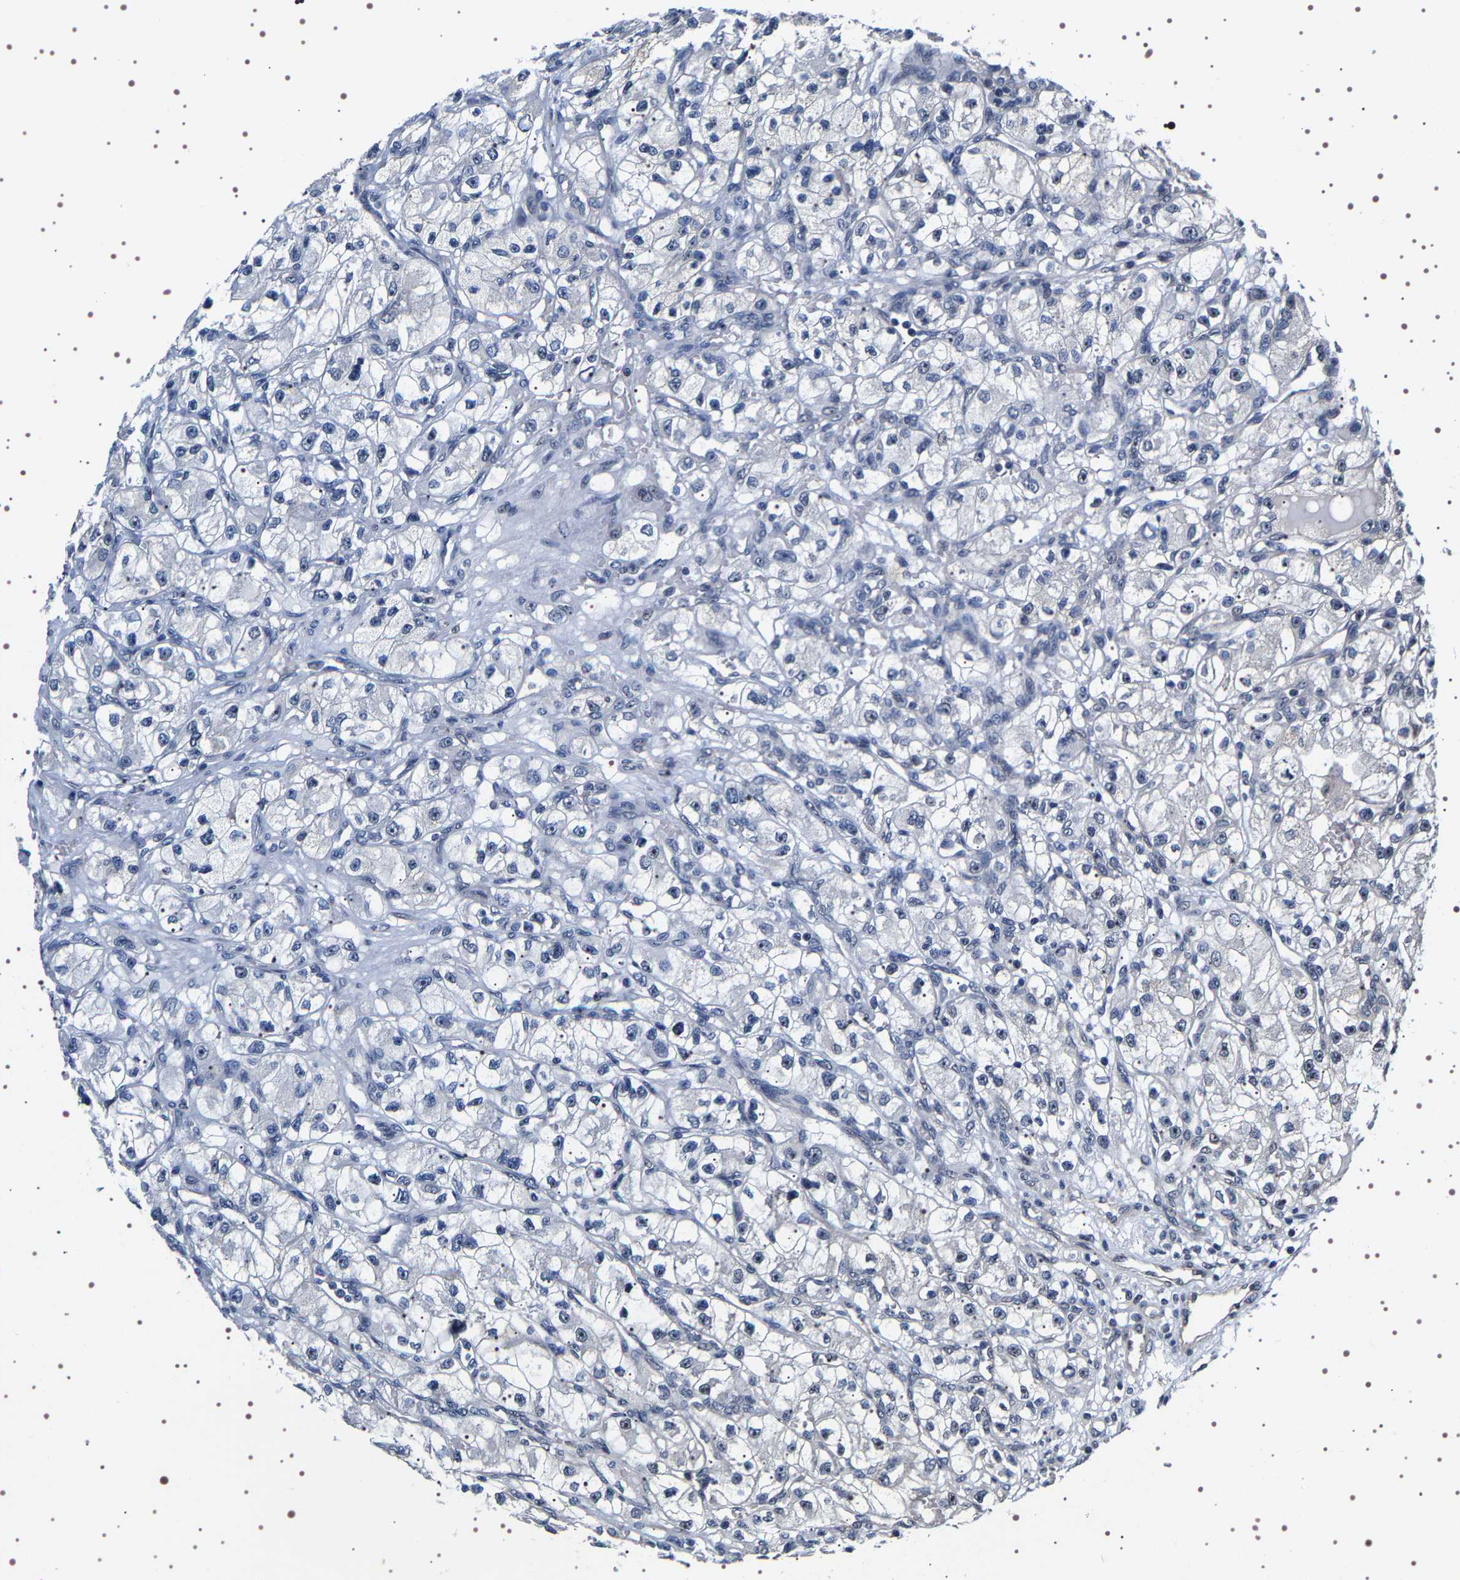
{"staining": {"intensity": "negative", "quantity": "none", "location": "none"}, "tissue": "renal cancer", "cell_type": "Tumor cells", "image_type": "cancer", "snomed": [{"axis": "morphology", "description": "Adenocarcinoma, NOS"}, {"axis": "topography", "description": "Kidney"}], "caption": "High power microscopy histopathology image of an immunohistochemistry histopathology image of renal adenocarcinoma, revealing no significant staining in tumor cells.", "gene": "GNL3", "patient": {"sex": "female", "age": 57}}